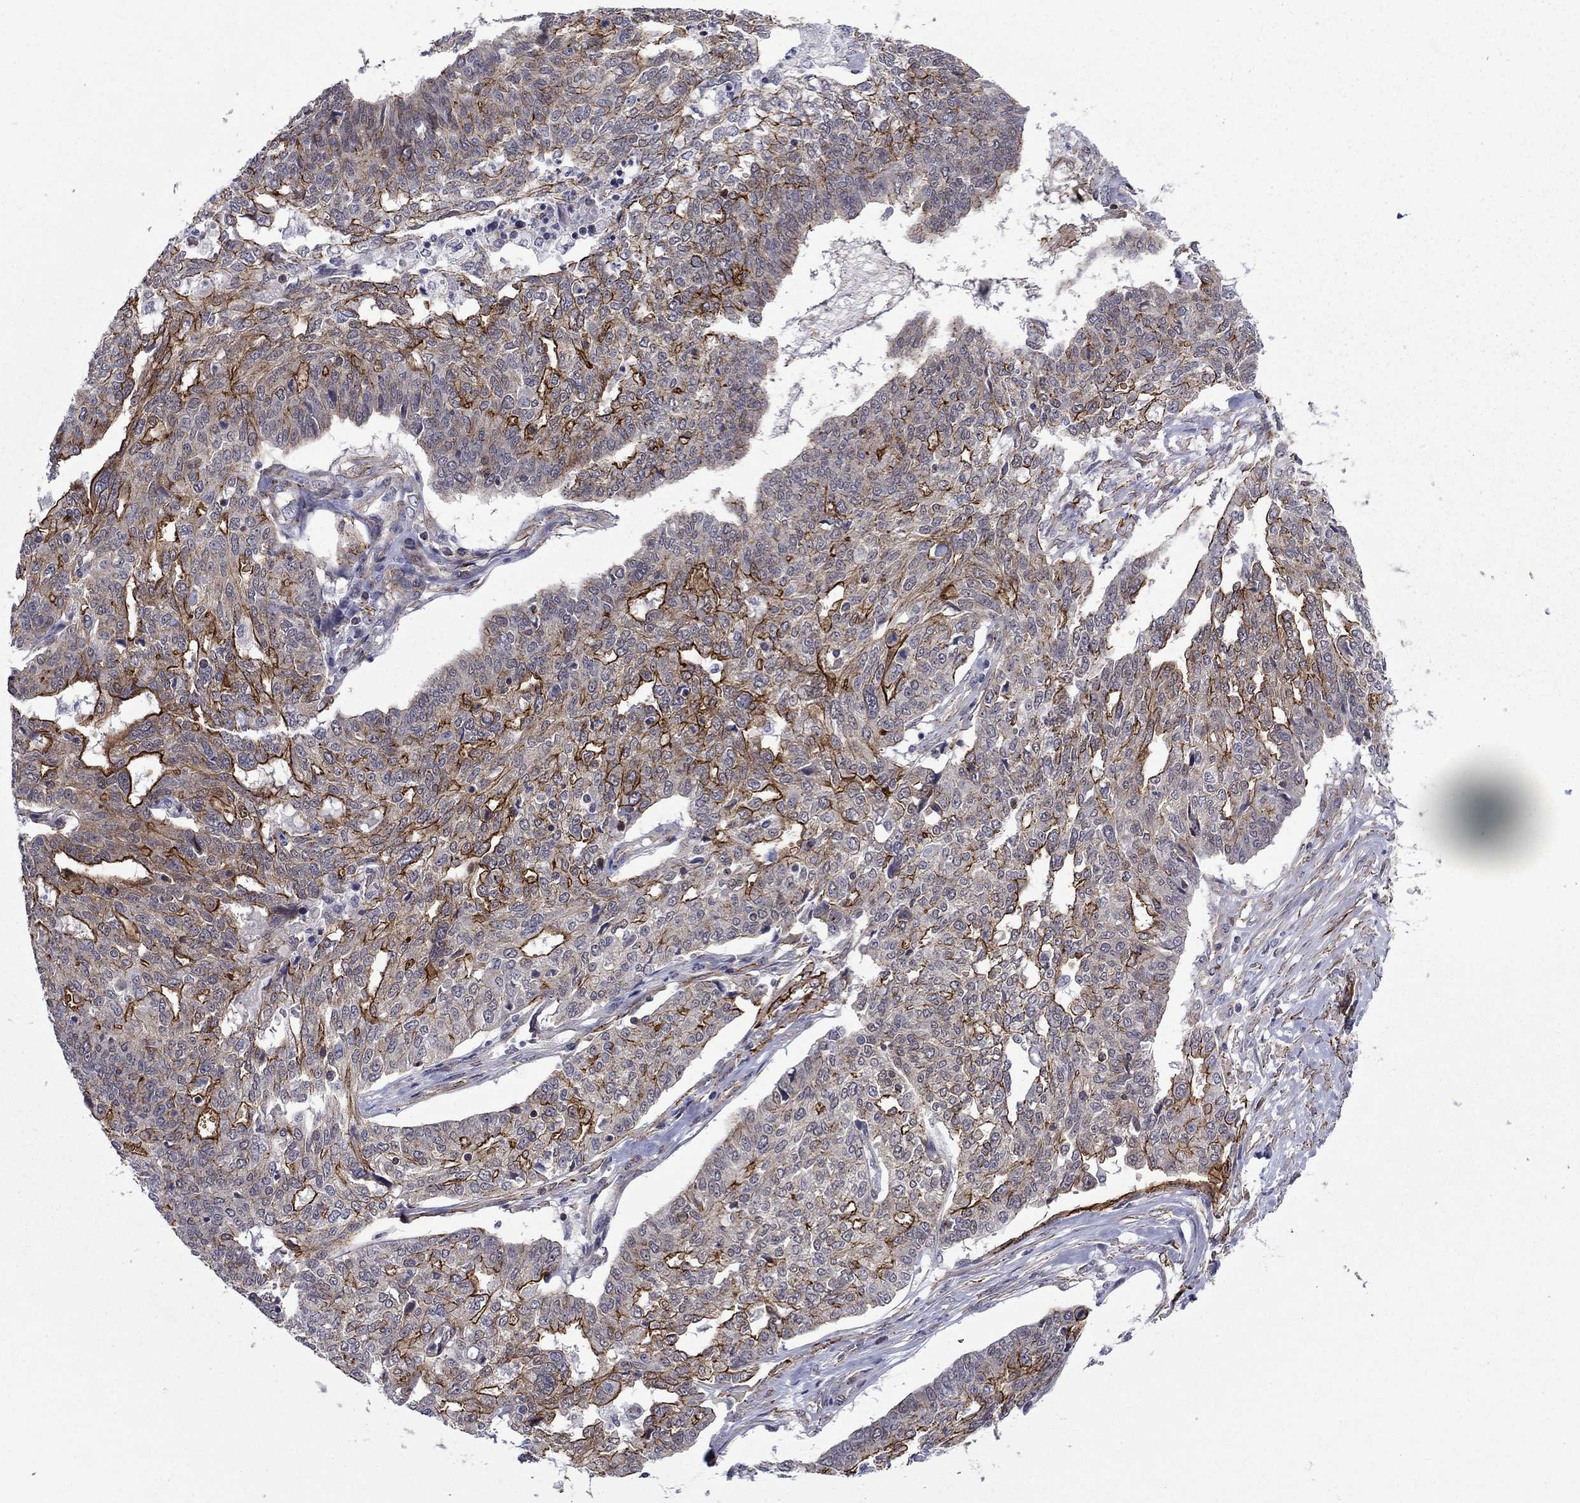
{"staining": {"intensity": "strong", "quantity": "25%-75%", "location": "cytoplasmic/membranous"}, "tissue": "ovarian cancer", "cell_type": "Tumor cells", "image_type": "cancer", "snomed": [{"axis": "morphology", "description": "Cystadenocarcinoma, serous, NOS"}, {"axis": "topography", "description": "Ovary"}], "caption": "The immunohistochemical stain labels strong cytoplasmic/membranous expression in tumor cells of serous cystadenocarcinoma (ovarian) tissue. (brown staining indicates protein expression, while blue staining denotes nuclei).", "gene": "LMO7", "patient": {"sex": "female", "age": 67}}